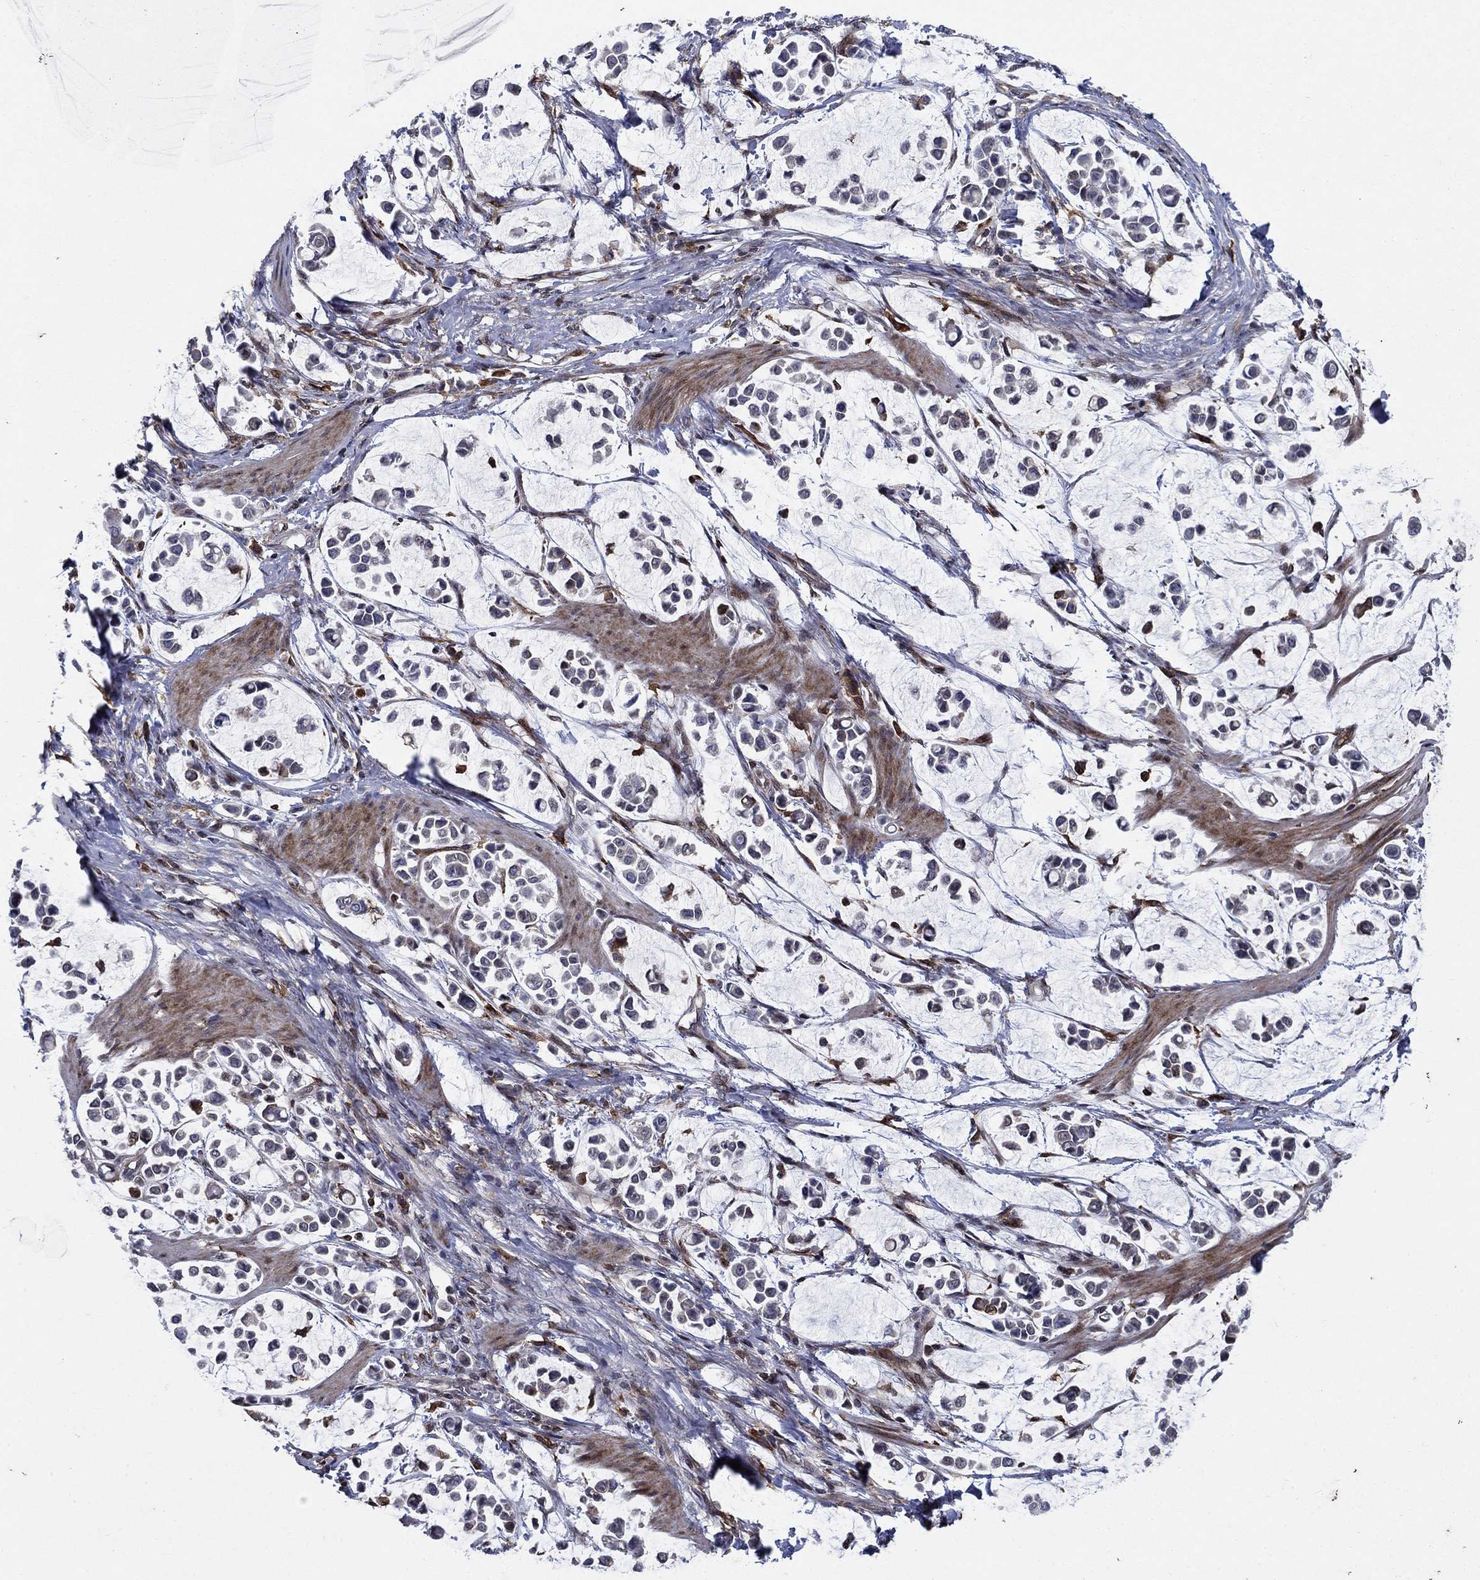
{"staining": {"intensity": "weak", "quantity": "<25%", "location": "cytoplasmic/membranous"}, "tissue": "stomach cancer", "cell_type": "Tumor cells", "image_type": "cancer", "snomed": [{"axis": "morphology", "description": "Adenocarcinoma, NOS"}, {"axis": "topography", "description": "Stomach"}], "caption": "Stomach adenocarcinoma stained for a protein using IHC displays no staining tumor cells.", "gene": "DHRS7", "patient": {"sex": "male", "age": 82}}